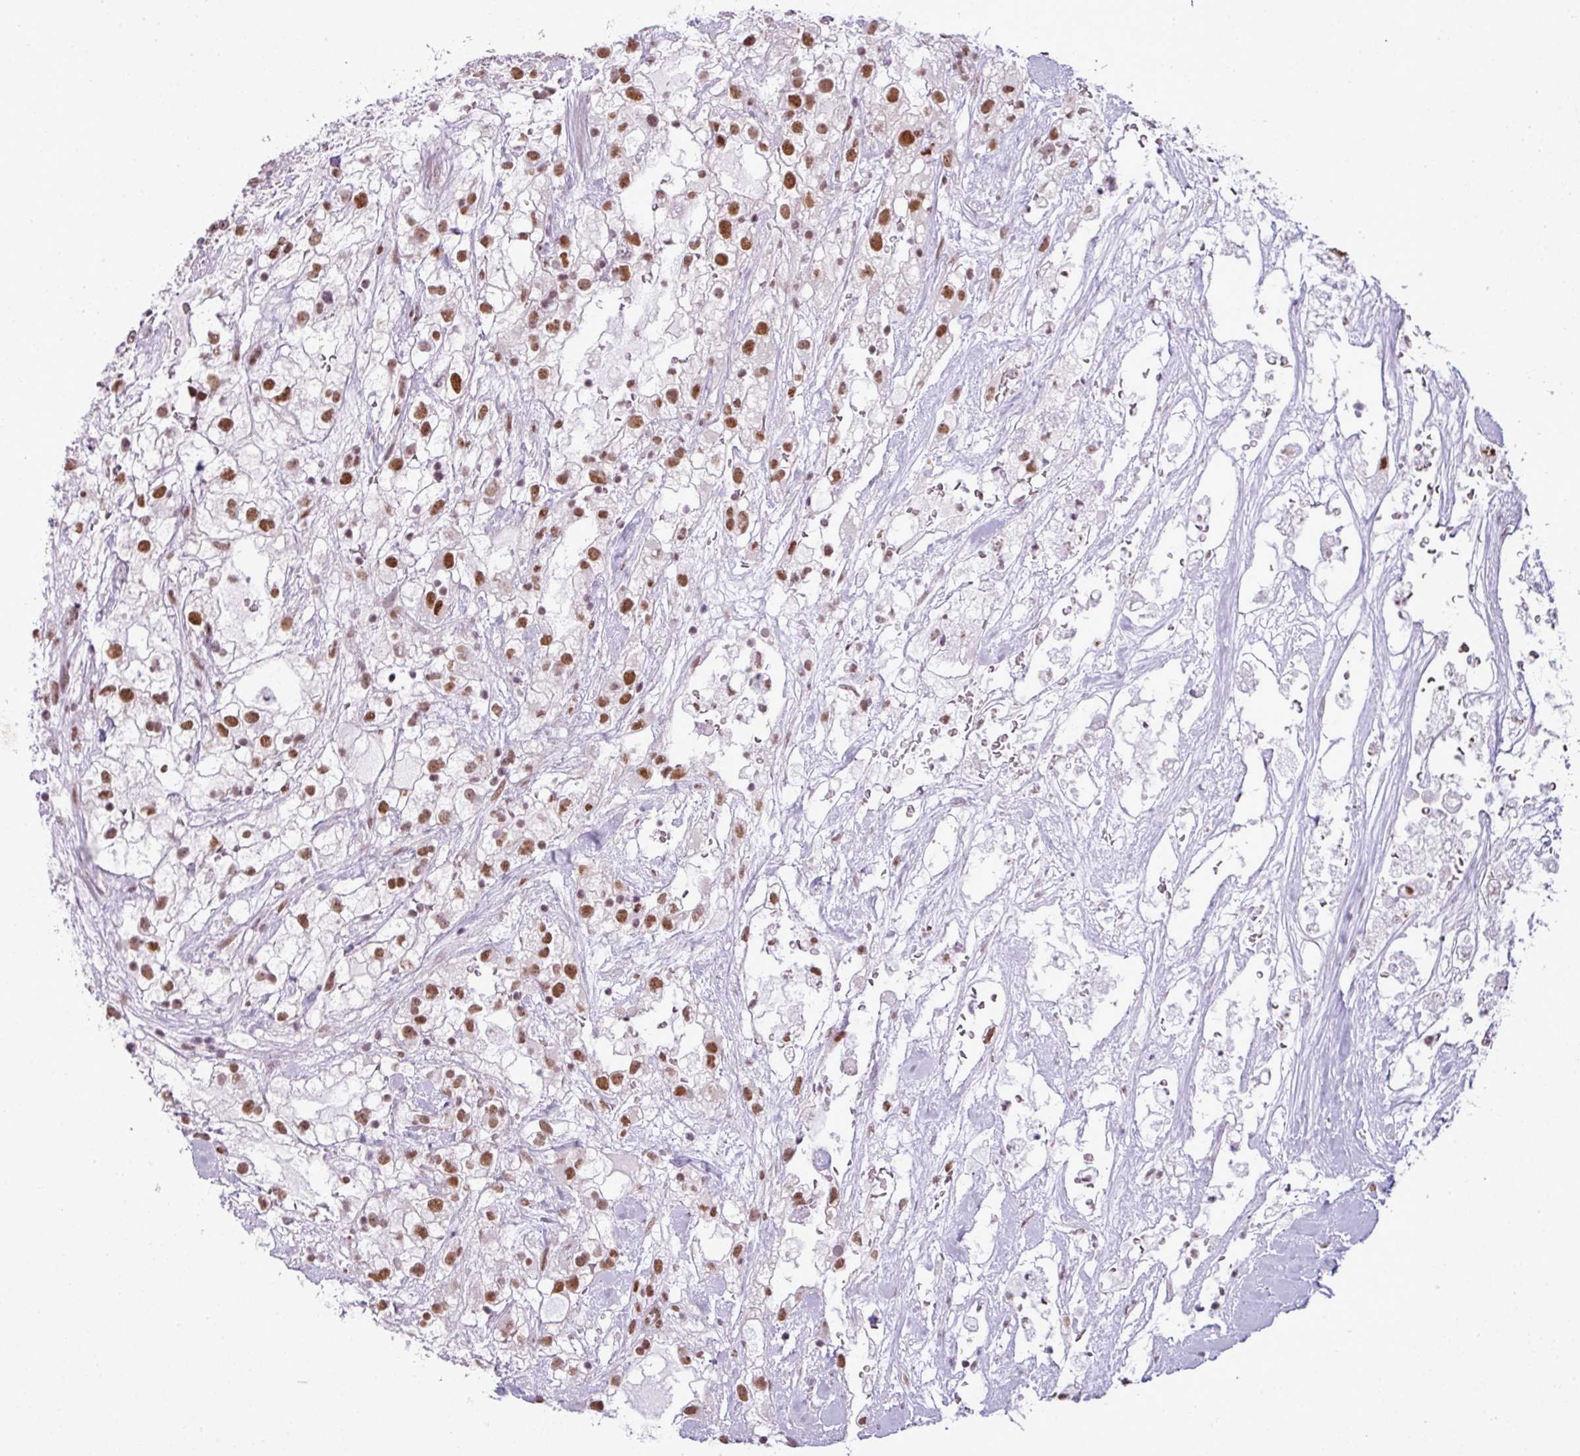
{"staining": {"intensity": "strong", "quantity": ">75%", "location": "nuclear"}, "tissue": "renal cancer", "cell_type": "Tumor cells", "image_type": "cancer", "snomed": [{"axis": "morphology", "description": "Adenocarcinoma, NOS"}, {"axis": "topography", "description": "Kidney"}], "caption": "Renal adenocarcinoma was stained to show a protein in brown. There is high levels of strong nuclear positivity in about >75% of tumor cells.", "gene": "ARL6IP4", "patient": {"sex": "male", "age": 59}}